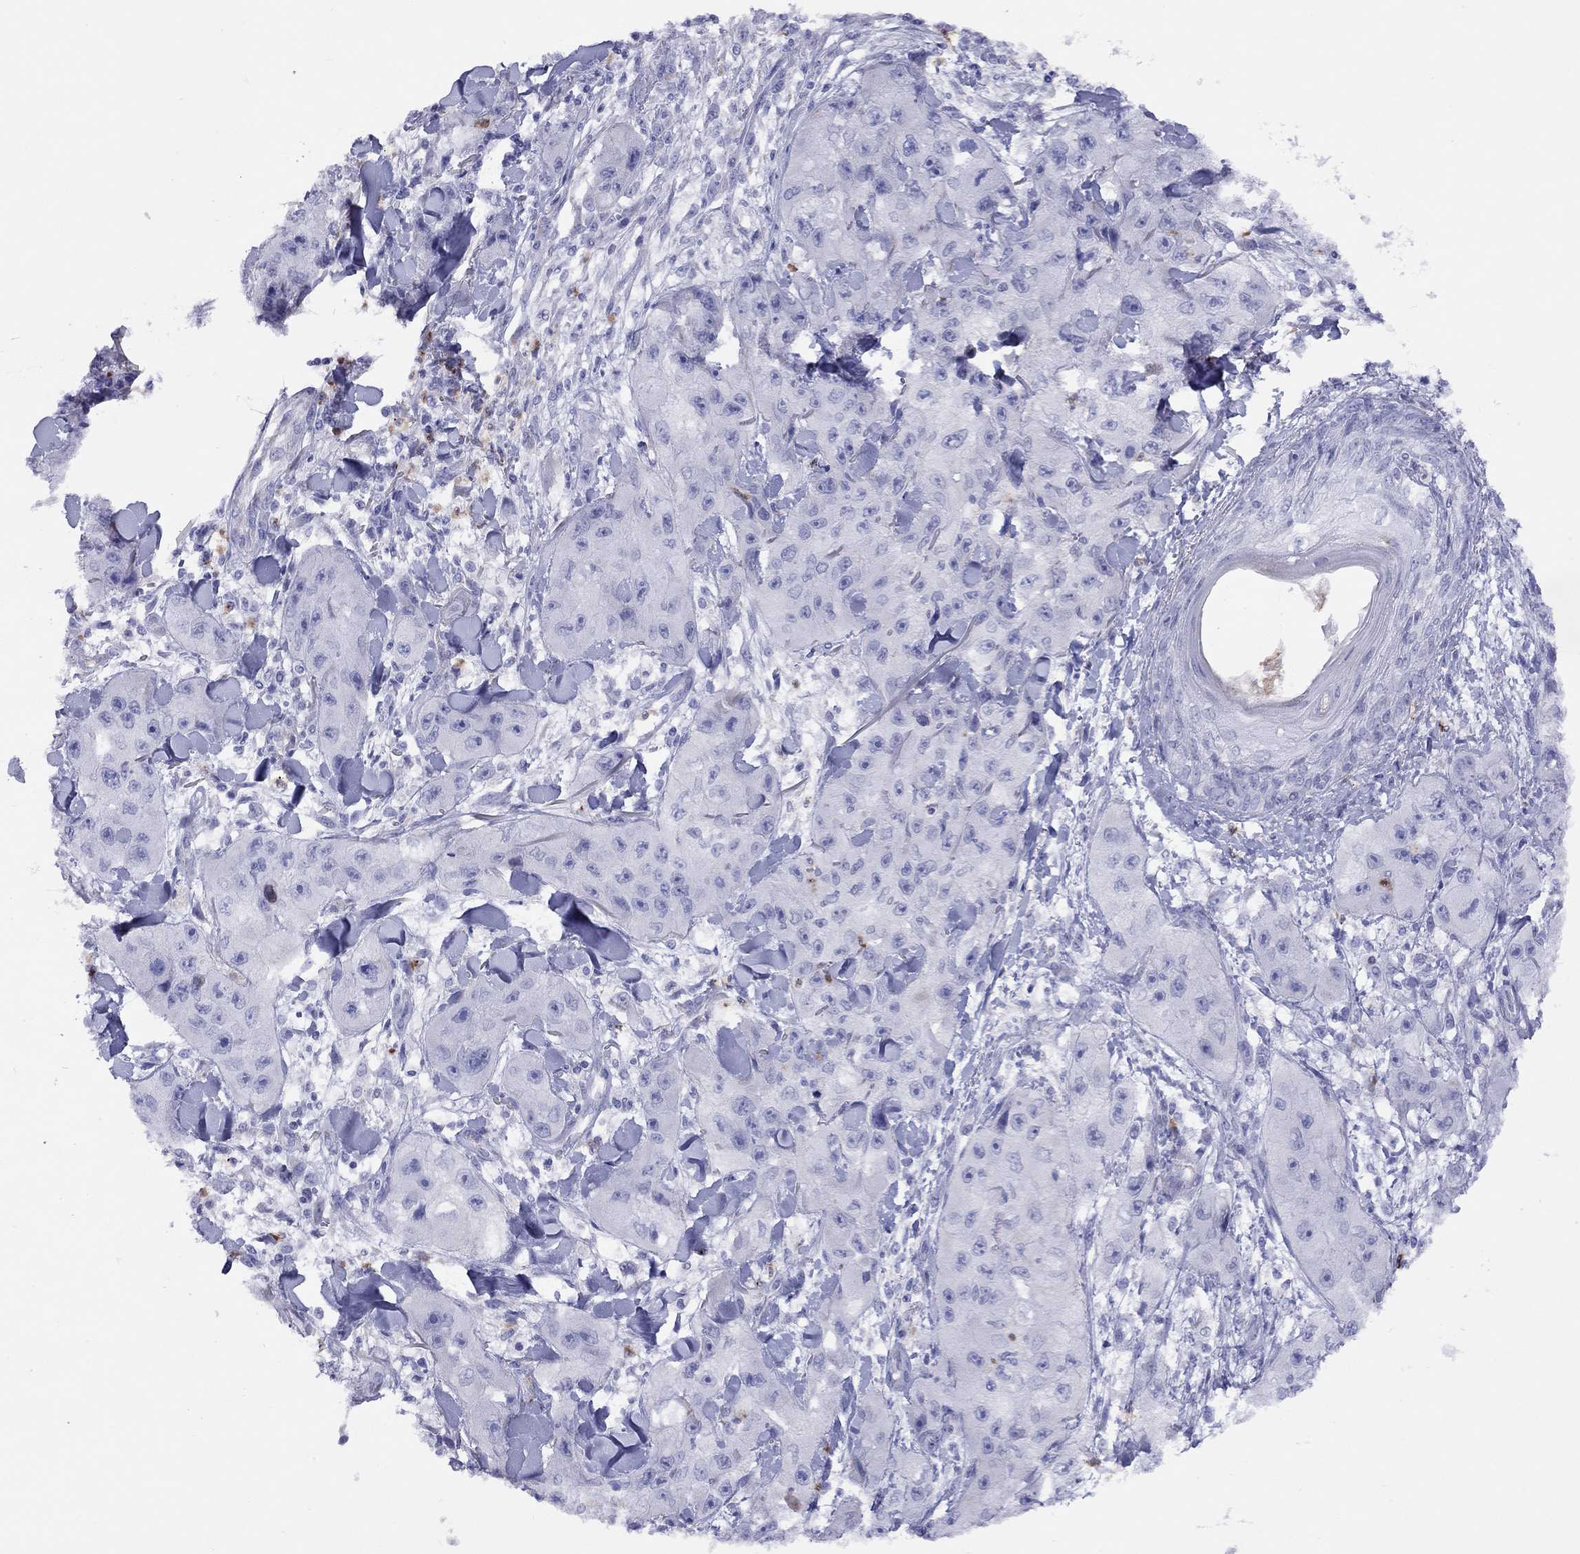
{"staining": {"intensity": "negative", "quantity": "none", "location": "none"}, "tissue": "skin cancer", "cell_type": "Tumor cells", "image_type": "cancer", "snomed": [{"axis": "morphology", "description": "Squamous cell carcinoma, NOS"}, {"axis": "topography", "description": "Skin"}, {"axis": "topography", "description": "Subcutis"}], "caption": "This is an IHC histopathology image of human skin cancer. There is no positivity in tumor cells.", "gene": "SPINT4", "patient": {"sex": "male", "age": 73}}